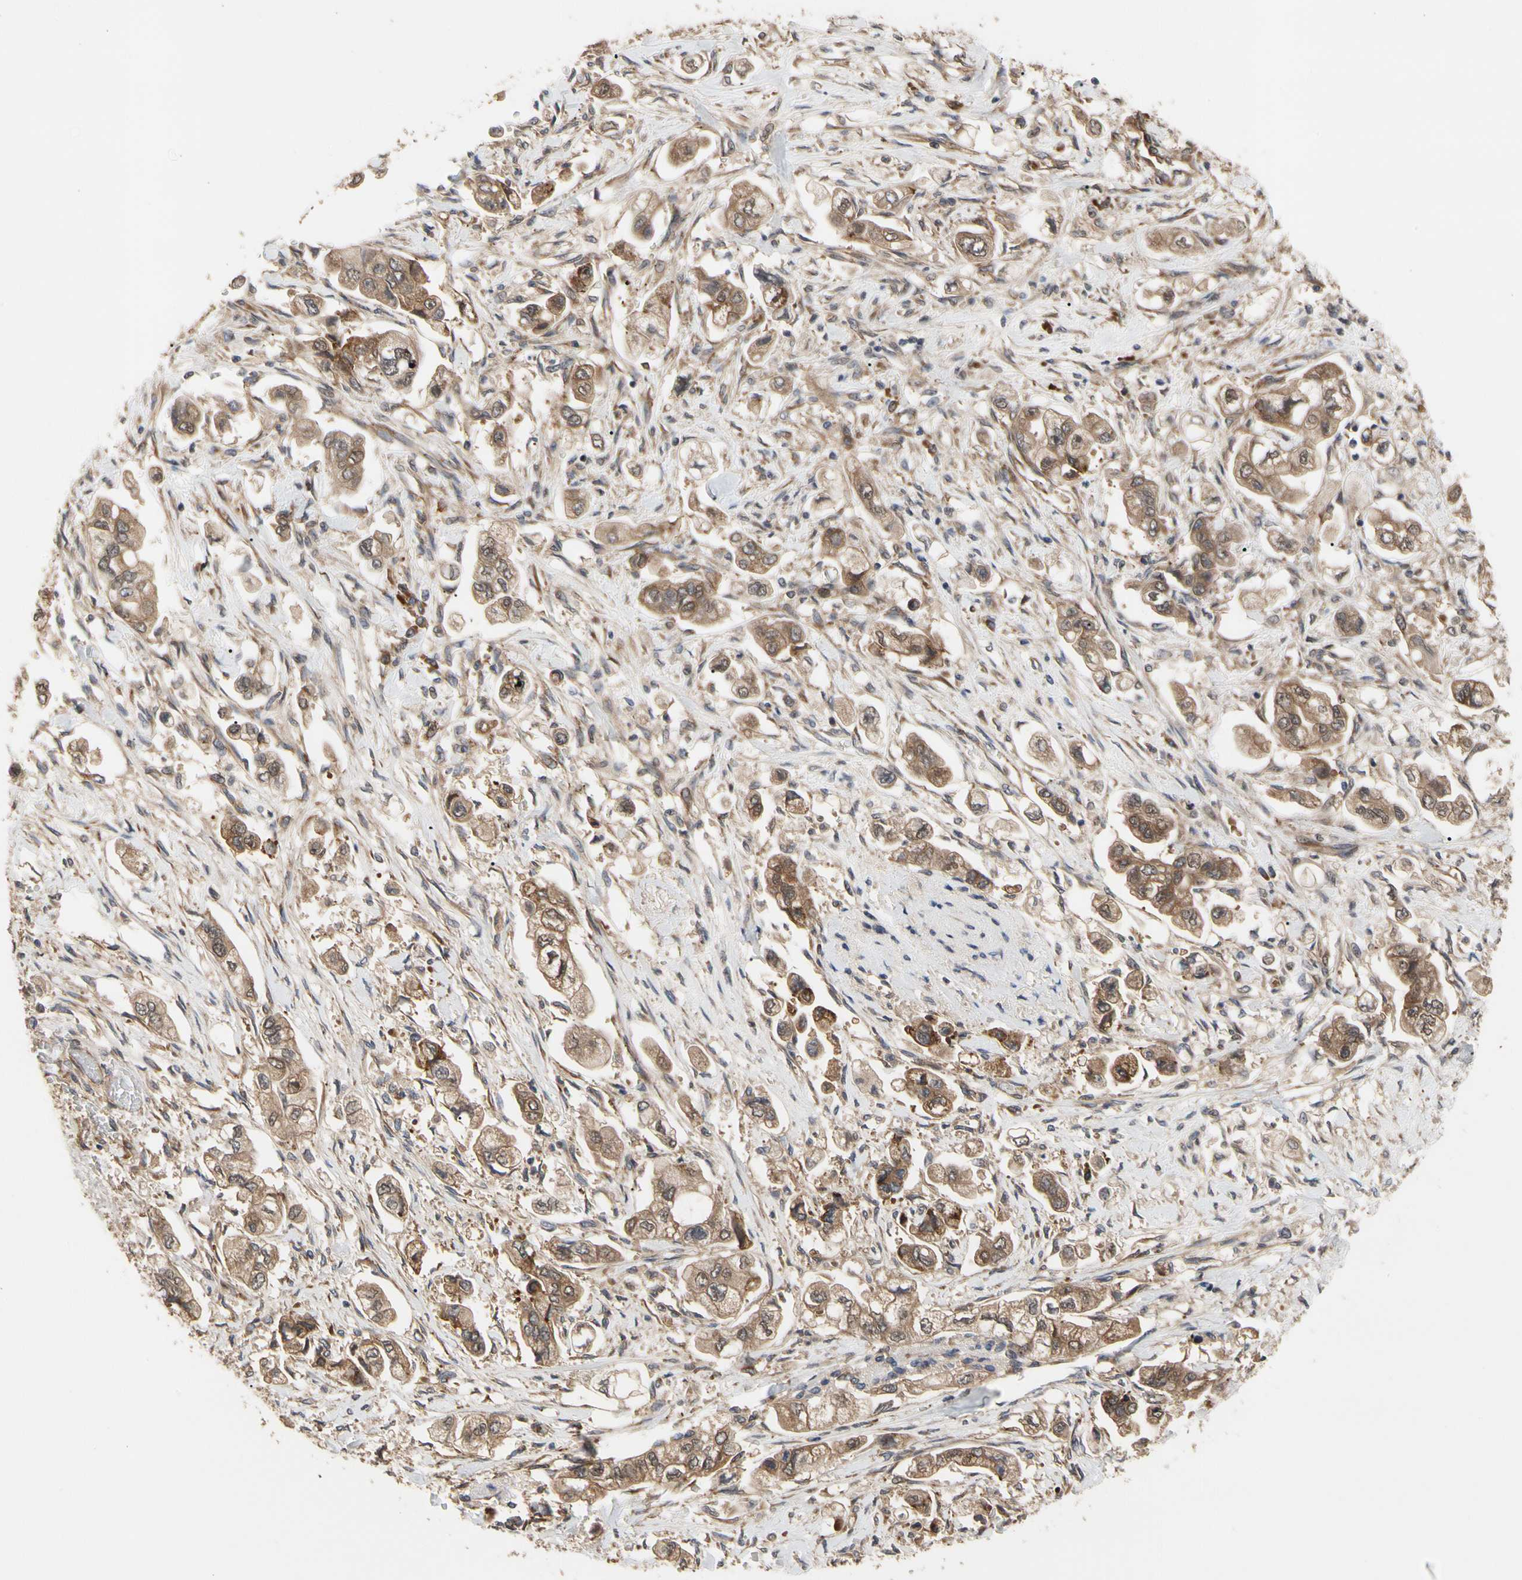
{"staining": {"intensity": "moderate", "quantity": ">75%", "location": "cytoplasmic/membranous"}, "tissue": "stomach cancer", "cell_type": "Tumor cells", "image_type": "cancer", "snomed": [{"axis": "morphology", "description": "Adenocarcinoma, NOS"}, {"axis": "topography", "description": "Stomach"}], "caption": "Approximately >75% of tumor cells in human adenocarcinoma (stomach) show moderate cytoplasmic/membranous protein staining as visualized by brown immunohistochemical staining.", "gene": "CYTIP", "patient": {"sex": "male", "age": 62}}